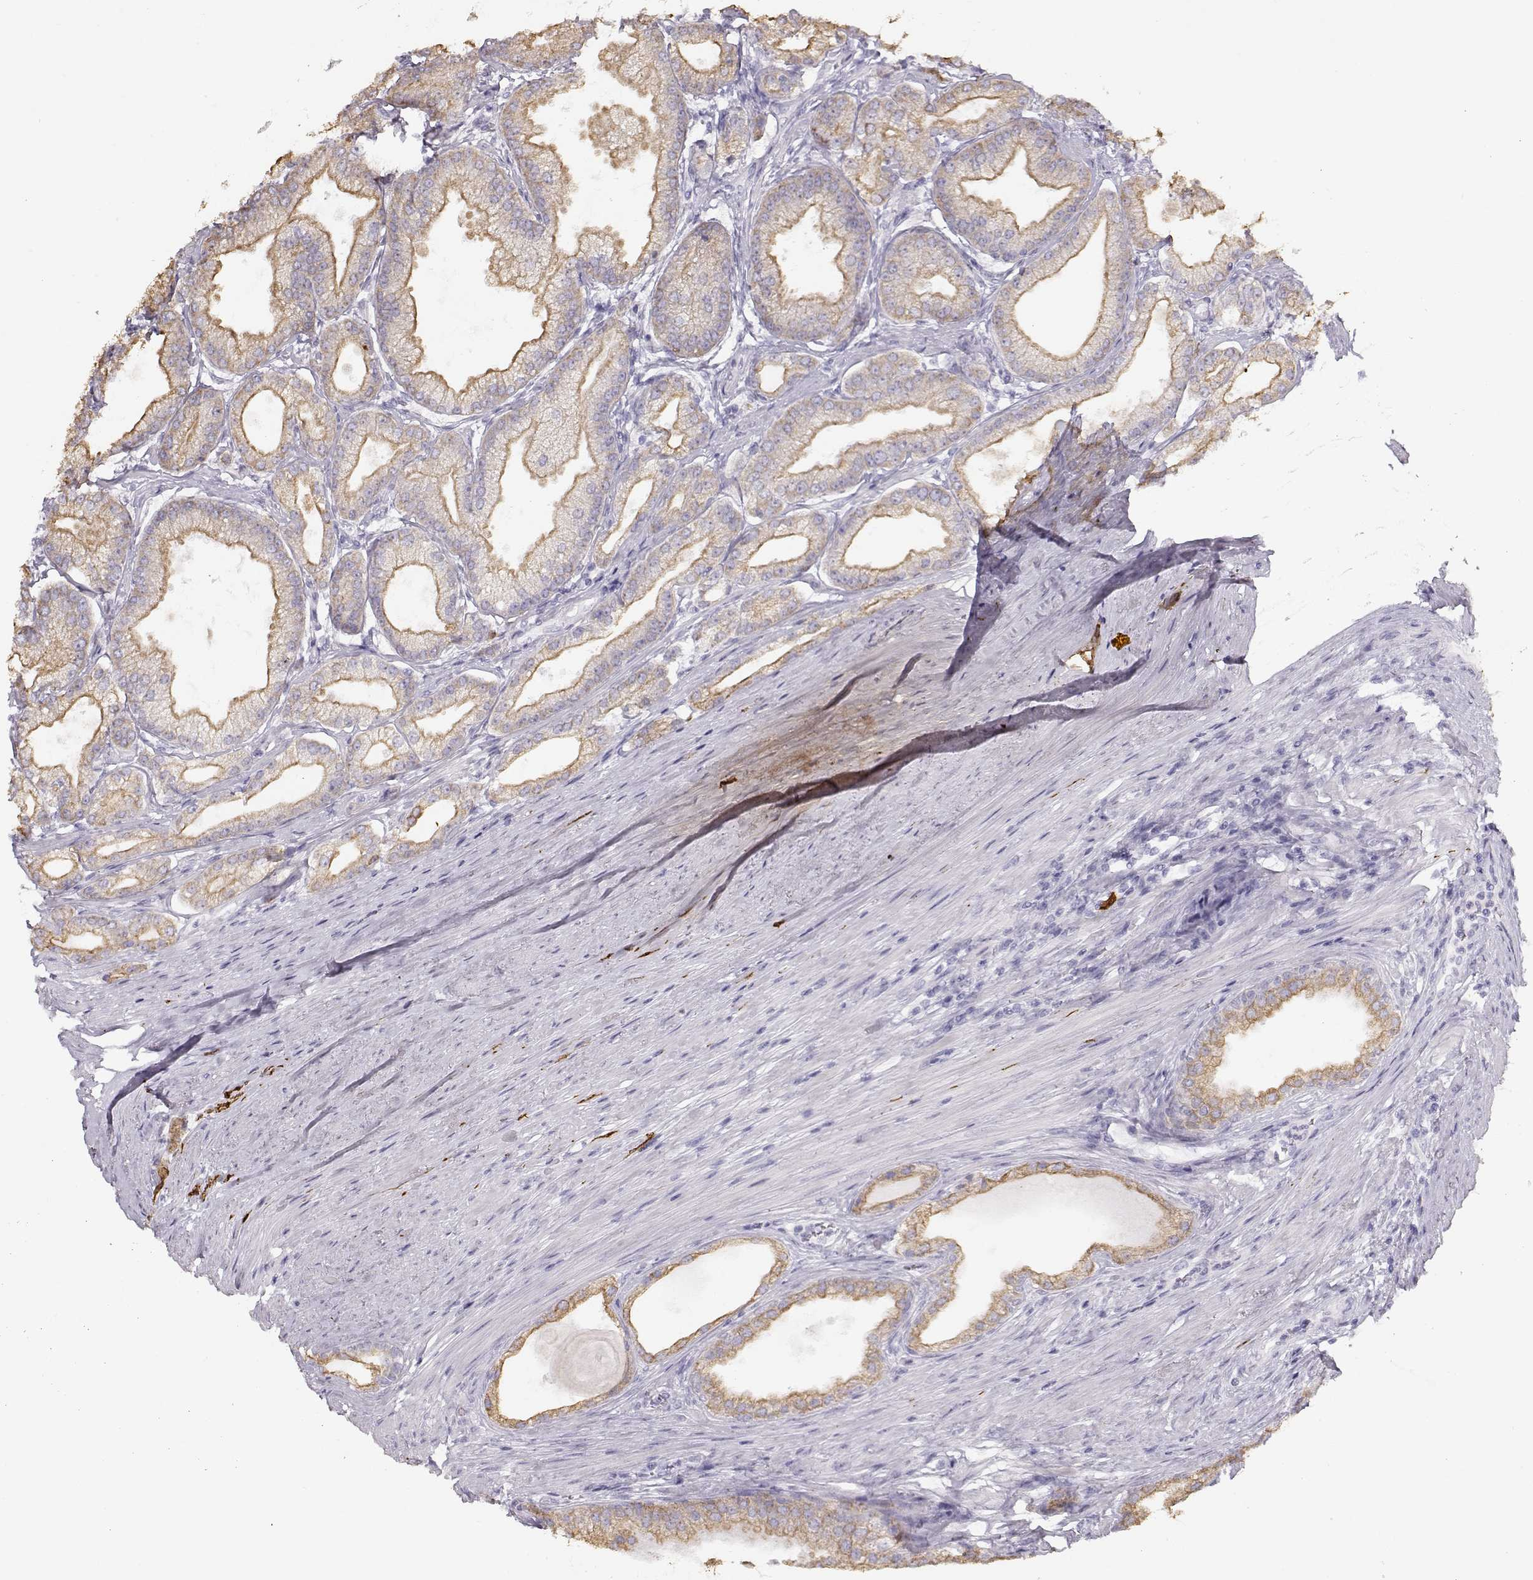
{"staining": {"intensity": "weak", "quantity": ">75%", "location": "cytoplasmic/membranous"}, "tissue": "prostate cancer", "cell_type": "Tumor cells", "image_type": "cancer", "snomed": [{"axis": "morphology", "description": "Adenocarcinoma, NOS"}, {"axis": "topography", "description": "Prostate and seminal vesicle, NOS"}, {"axis": "topography", "description": "Prostate"}], "caption": "Immunohistochemical staining of human adenocarcinoma (prostate) displays low levels of weak cytoplasmic/membranous protein positivity in about >75% of tumor cells.", "gene": "S100B", "patient": {"sex": "male", "age": 77}}